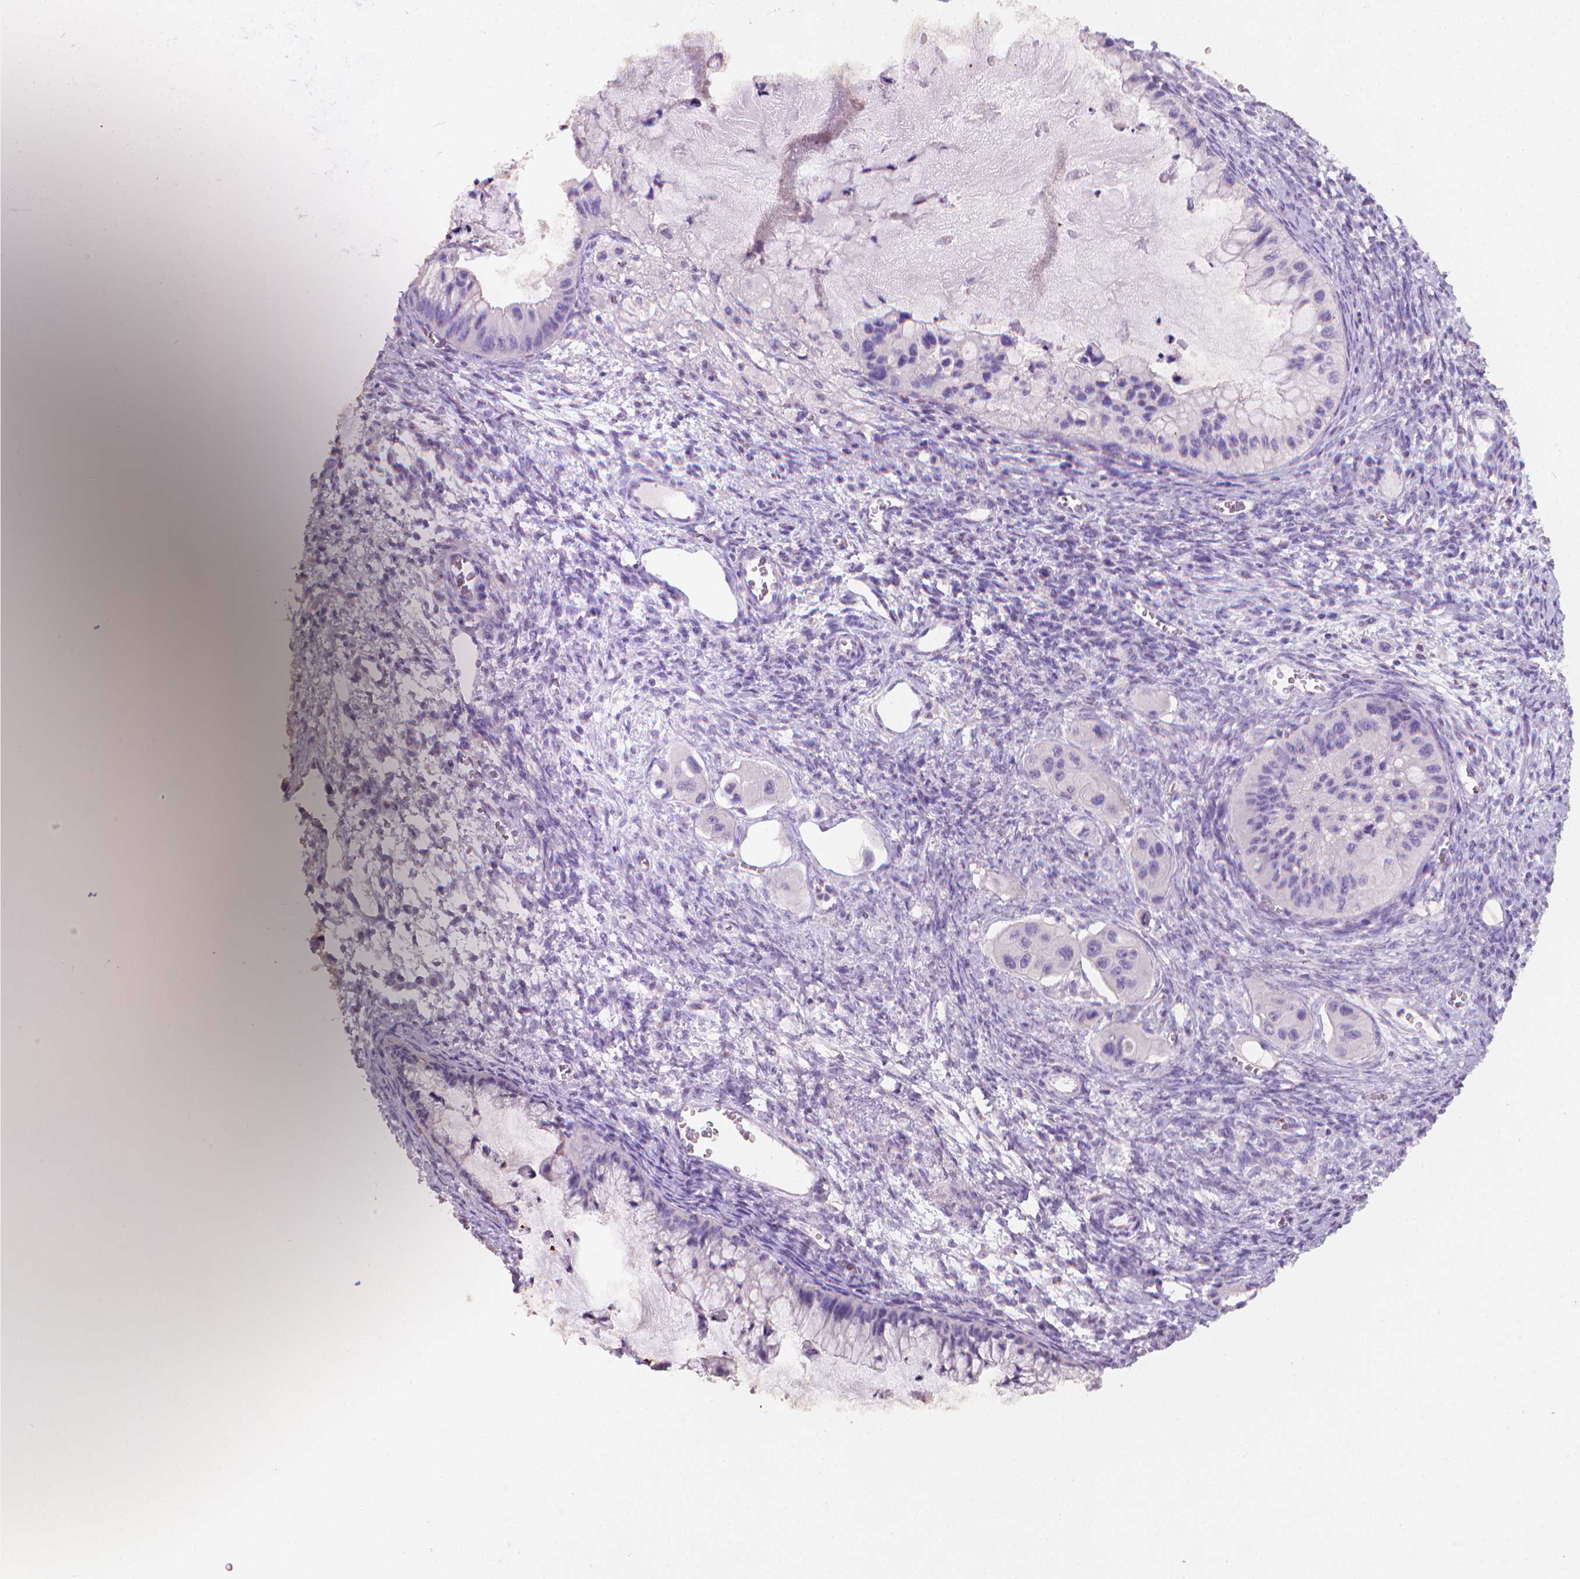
{"staining": {"intensity": "negative", "quantity": "none", "location": "none"}, "tissue": "ovarian cancer", "cell_type": "Tumor cells", "image_type": "cancer", "snomed": [{"axis": "morphology", "description": "Cystadenocarcinoma, mucinous, NOS"}, {"axis": "topography", "description": "Ovary"}], "caption": "A photomicrograph of human ovarian mucinous cystadenocarcinoma is negative for staining in tumor cells.", "gene": "TNNI2", "patient": {"sex": "female", "age": 72}}